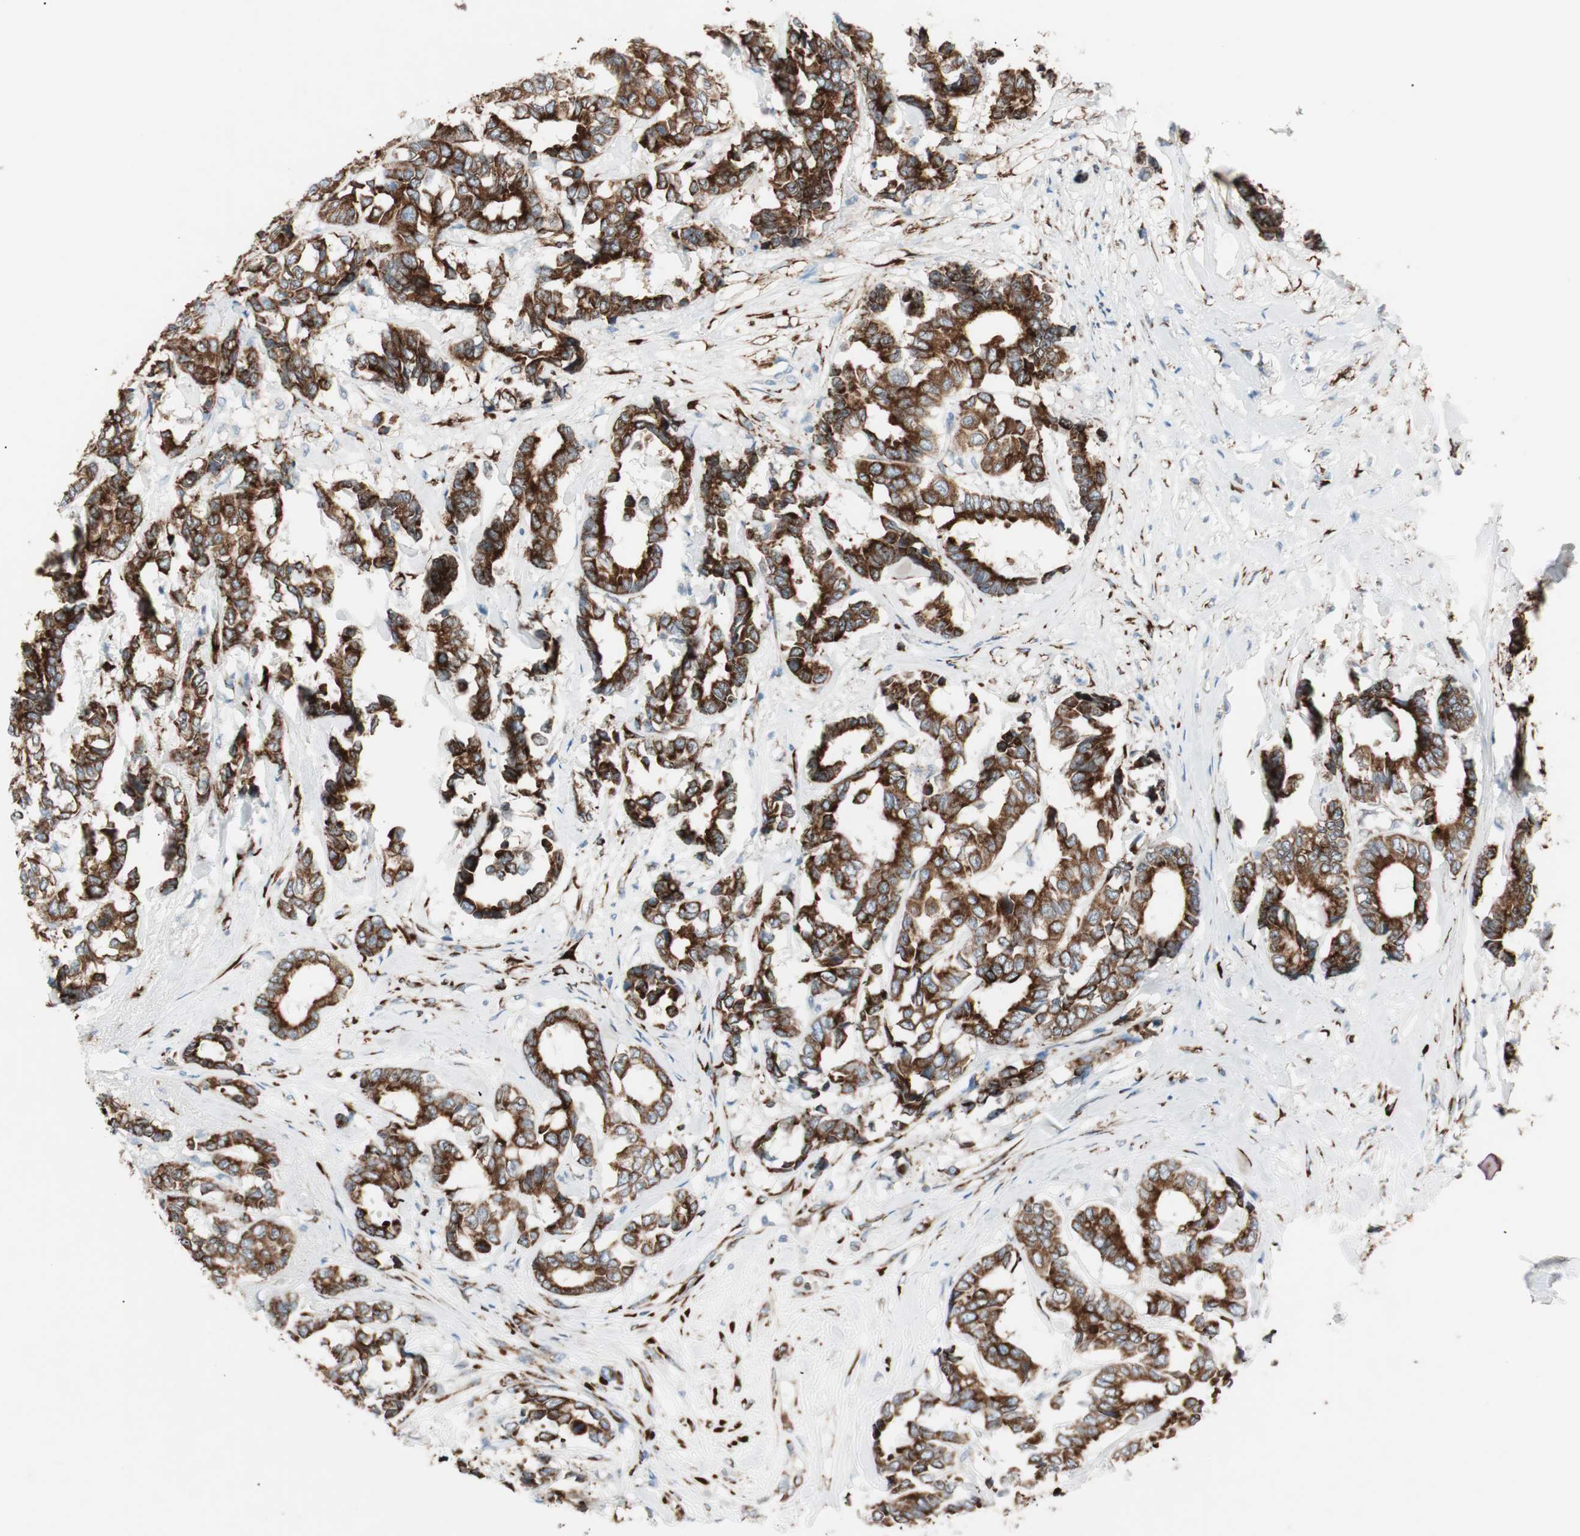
{"staining": {"intensity": "strong", "quantity": ">75%", "location": "cytoplasmic/membranous"}, "tissue": "breast cancer", "cell_type": "Tumor cells", "image_type": "cancer", "snomed": [{"axis": "morphology", "description": "Duct carcinoma"}, {"axis": "topography", "description": "Breast"}], "caption": "Breast cancer (invasive ductal carcinoma) stained with DAB immunohistochemistry demonstrates high levels of strong cytoplasmic/membranous staining in approximately >75% of tumor cells.", "gene": "P4HTM", "patient": {"sex": "female", "age": 87}}